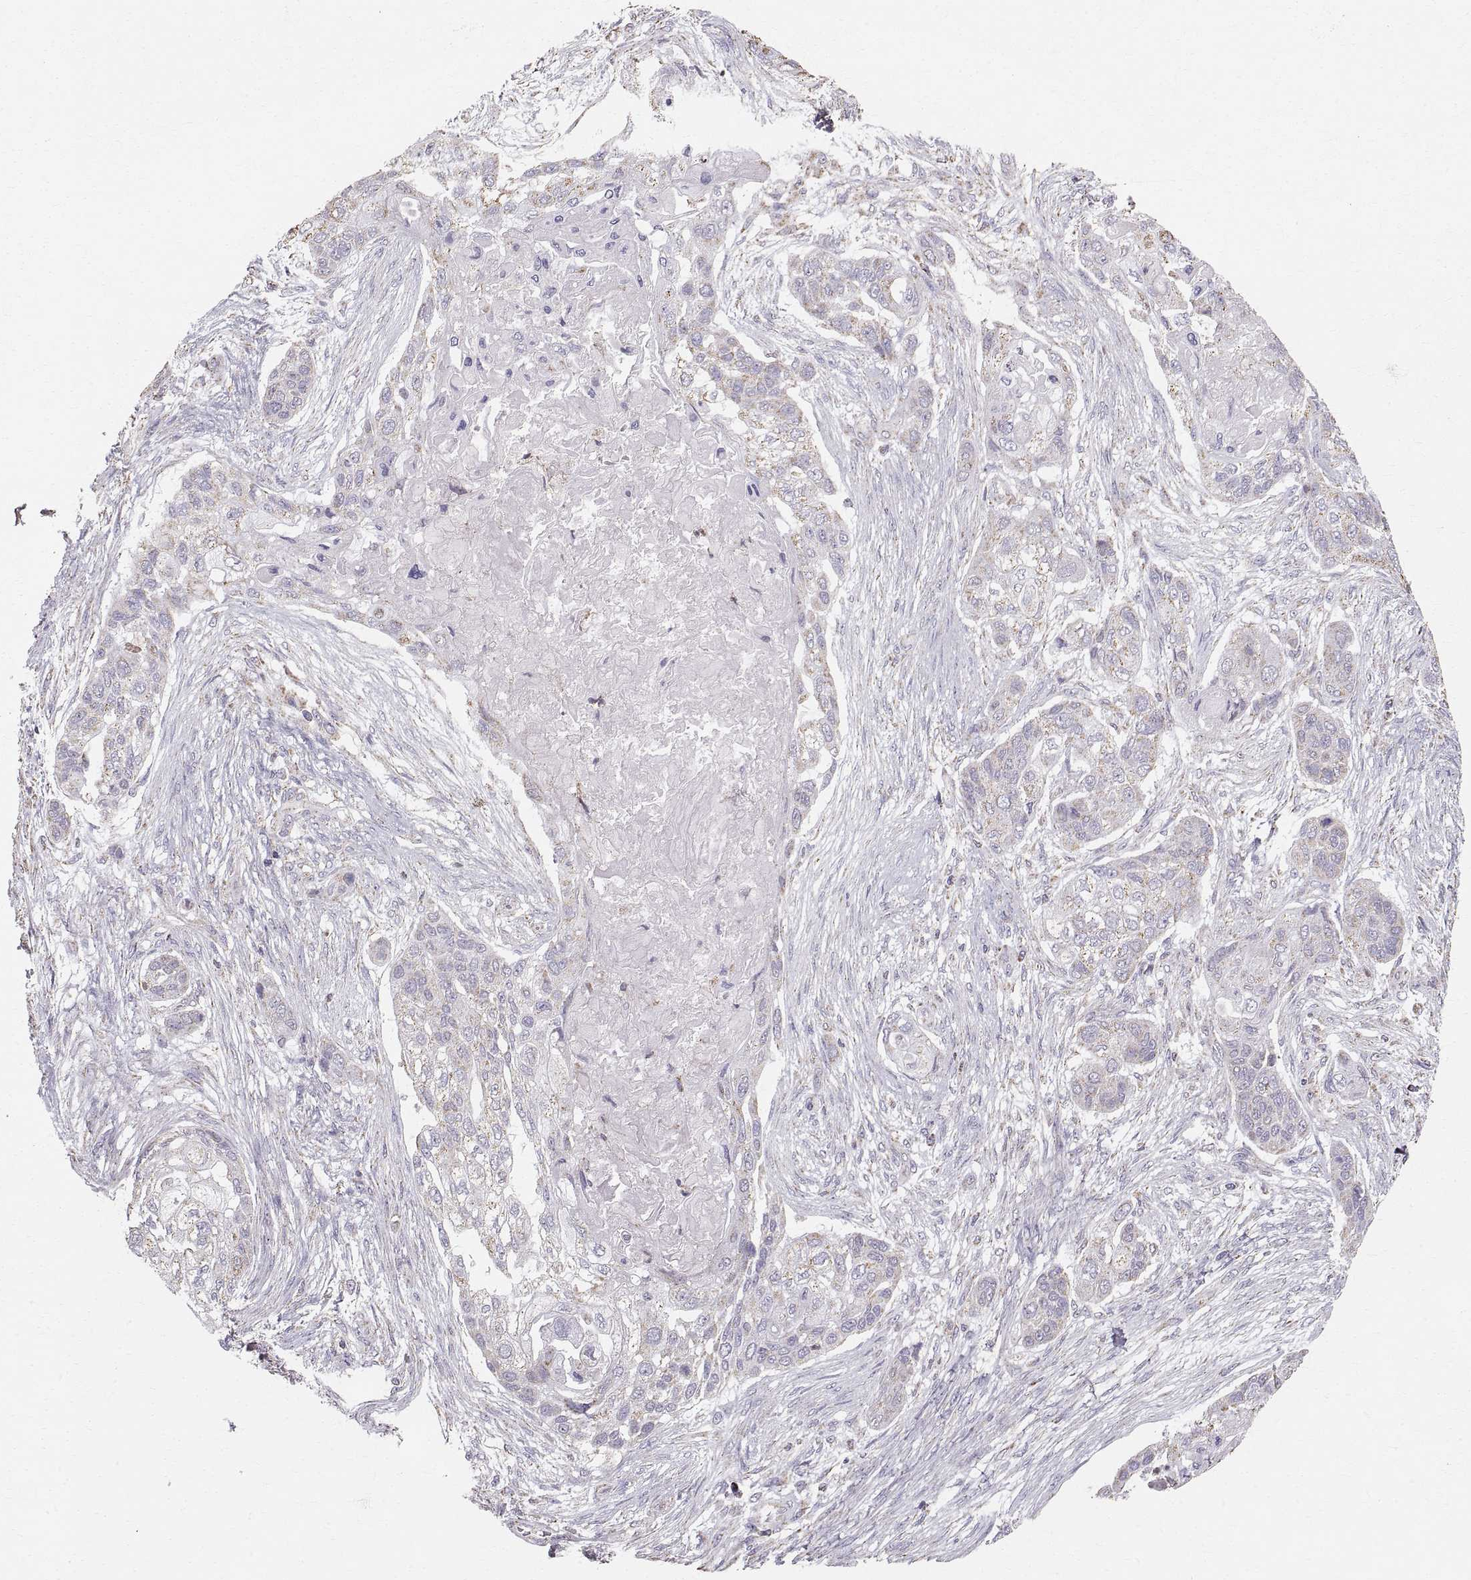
{"staining": {"intensity": "negative", "quantity": "none", "location": "none"}, "tissue": "lung cancer", "cell_type": "Tumor cells", "image_type": "cancer", "snomed": [{"axis": "morphology", "description": "Squamous cell carcinoma, NOS"}, {"axis": "topography", "description": "Lung"}], "caption": "Immunohistochemical staining of lung cancer (squamous cell carcinoma) demonstrates no significant staining in tumor cells.", "gene": "STMND1", "patient": {"sex": "male", "age": 69}}